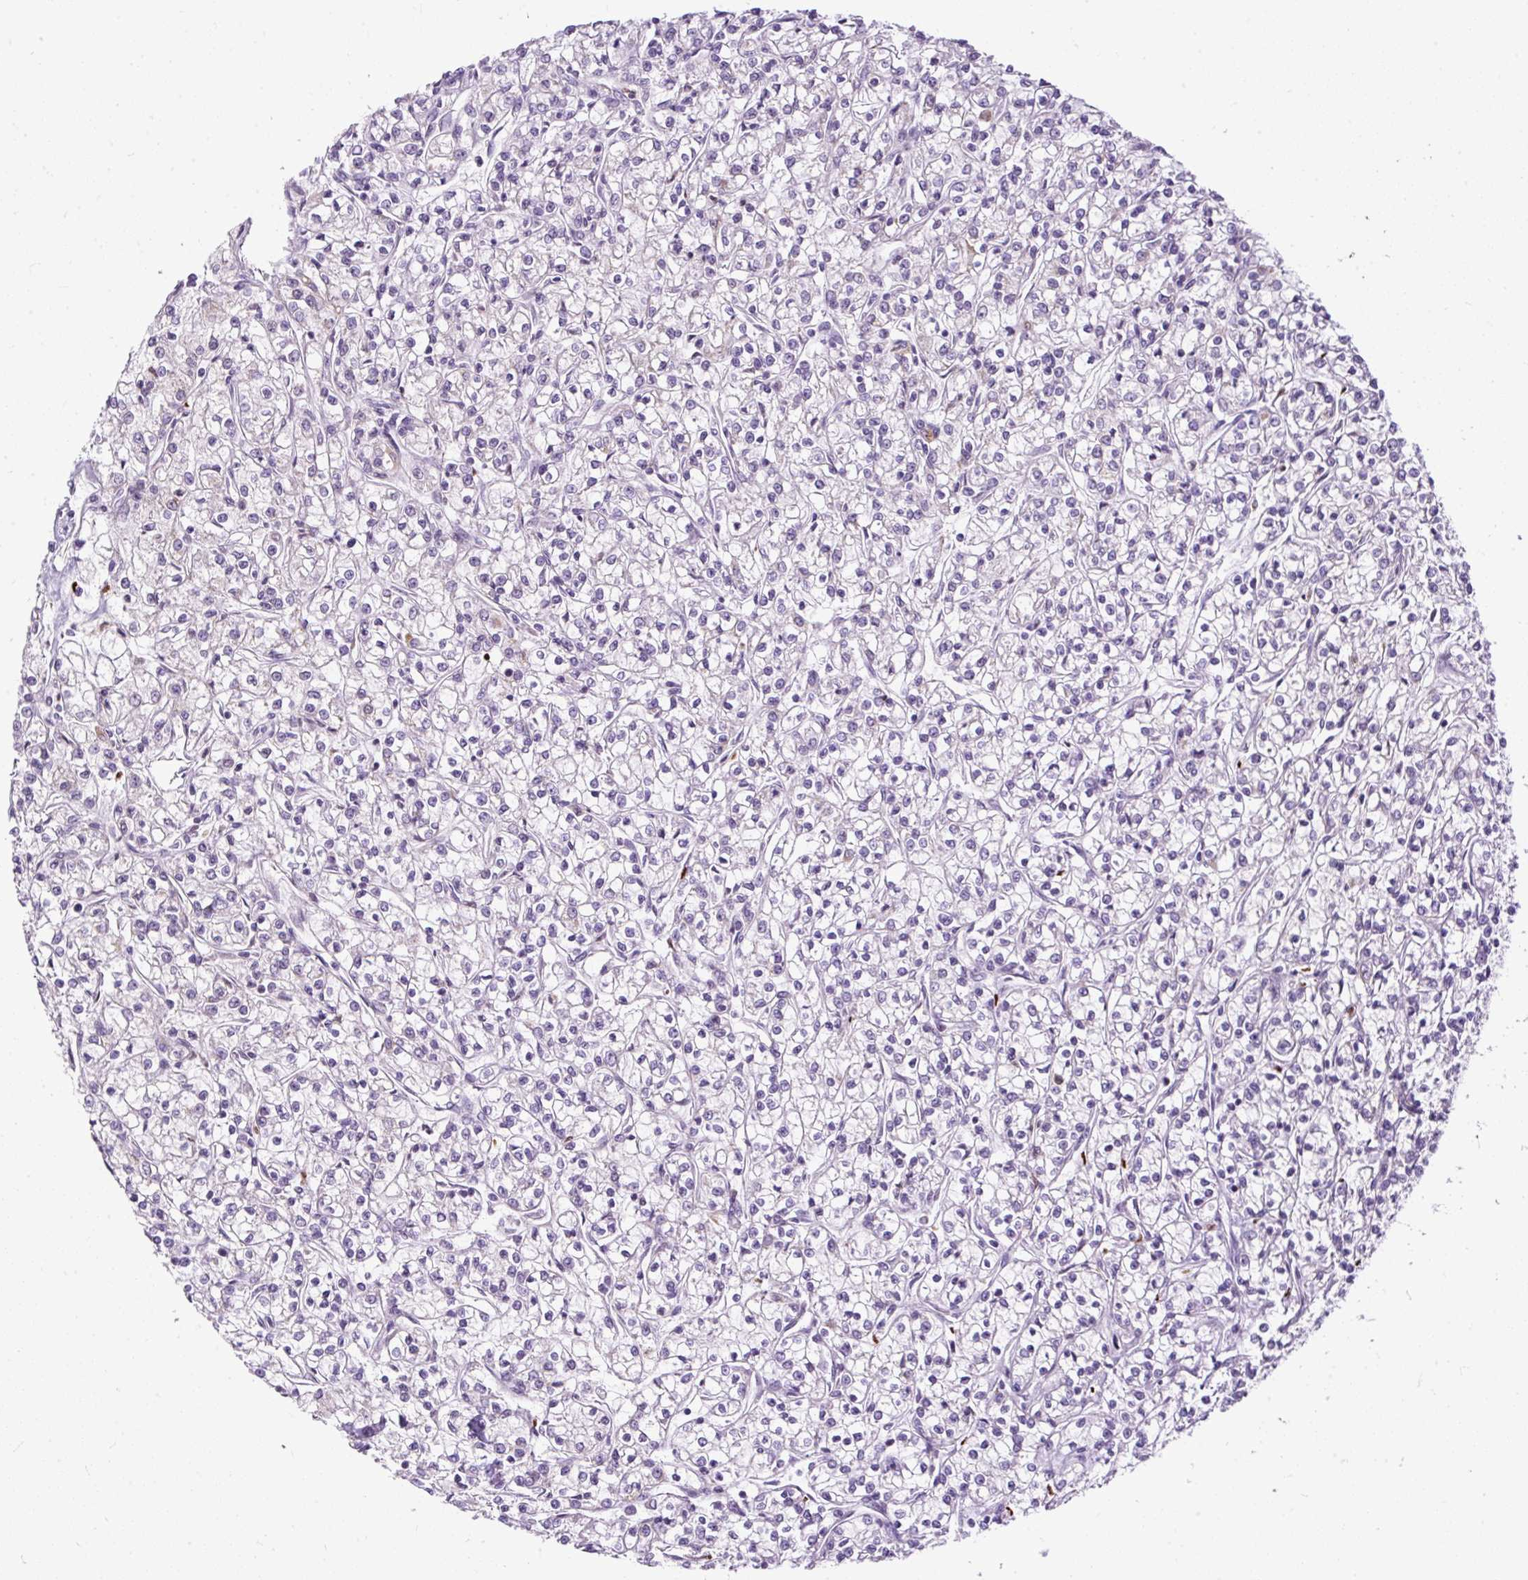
{"staining": {"intensity": "negative", "quantity": "none", "location": "none"}, "tissue": "renal cancer", "cell_type": "Tumor cells", "image_type": "cancer", "snomed": [{"axis": "morphology", "description": "Adenocarcinoma, NOS"}, {"axis": "topography", "description": "Kidney"}], "caption": "Renal cancer was stained to show a protein in brown. There is no significant positivity in tumor cells.", "gene": "FMC1", "patient": {"sex": "female", "age": 59}}